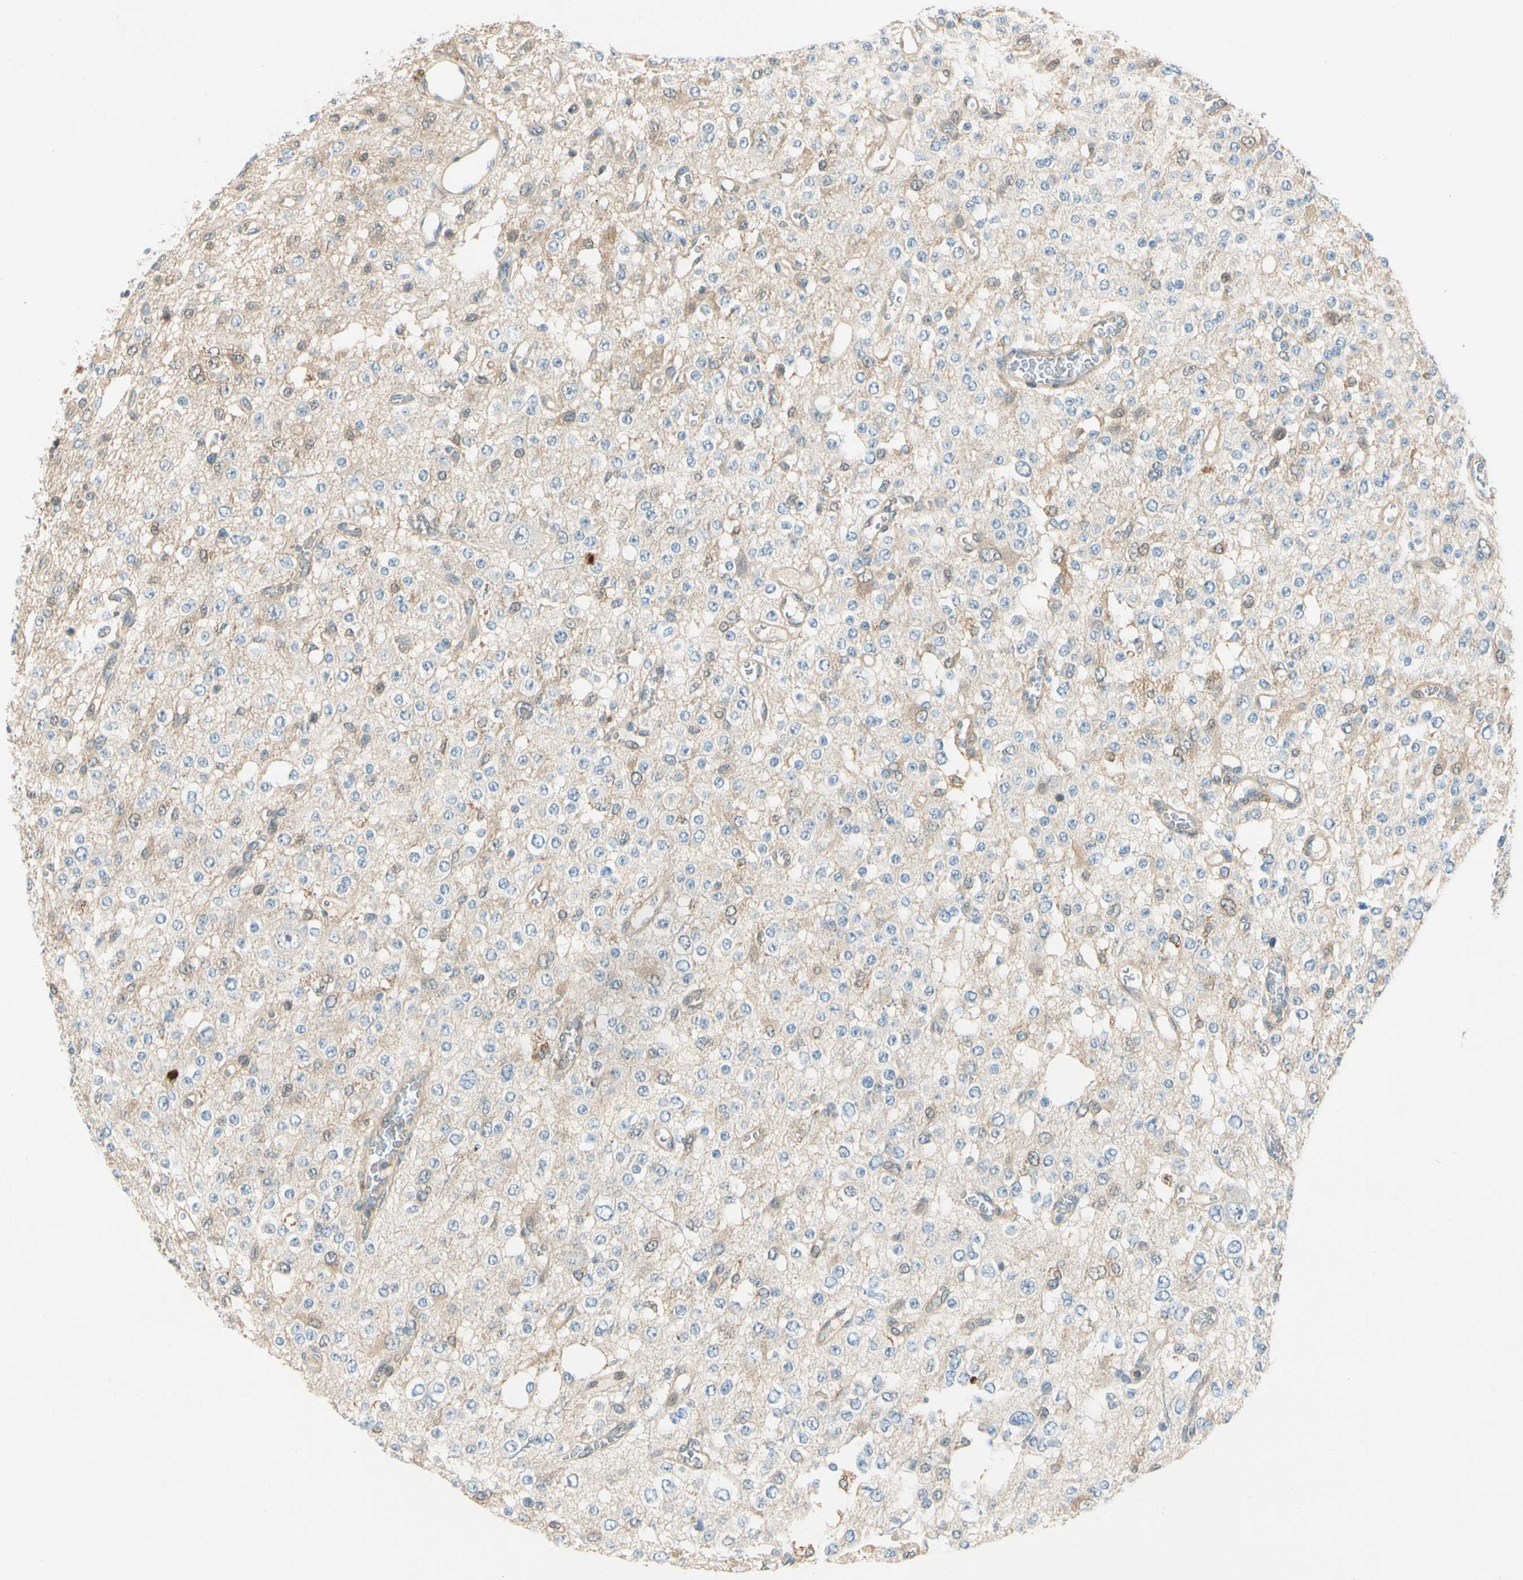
{"staining": {"intensity": "weak", "quantity": "25%-75%", "location": "cytoplasmic/membranous"}, "tissue": "glioma", "cell_type": "Tumor cells", "image_type": "cancer", "snomed": [{"axis": "morphology", "description": "Glioma, malignant, Low grade"}, {"axis": "topography", "description": "Brain"}], "caption": "This histopathology image shows malignant glioma (low-grade) stained with immunohistochemistry to label a protein in brown. The cytoplasmic/membranous of tumor cells show weak positivity for the protein. Nuclei are counter-stained blue.", "gene": "WIPI1", "patient": {"sex": "male", "age": 38}}